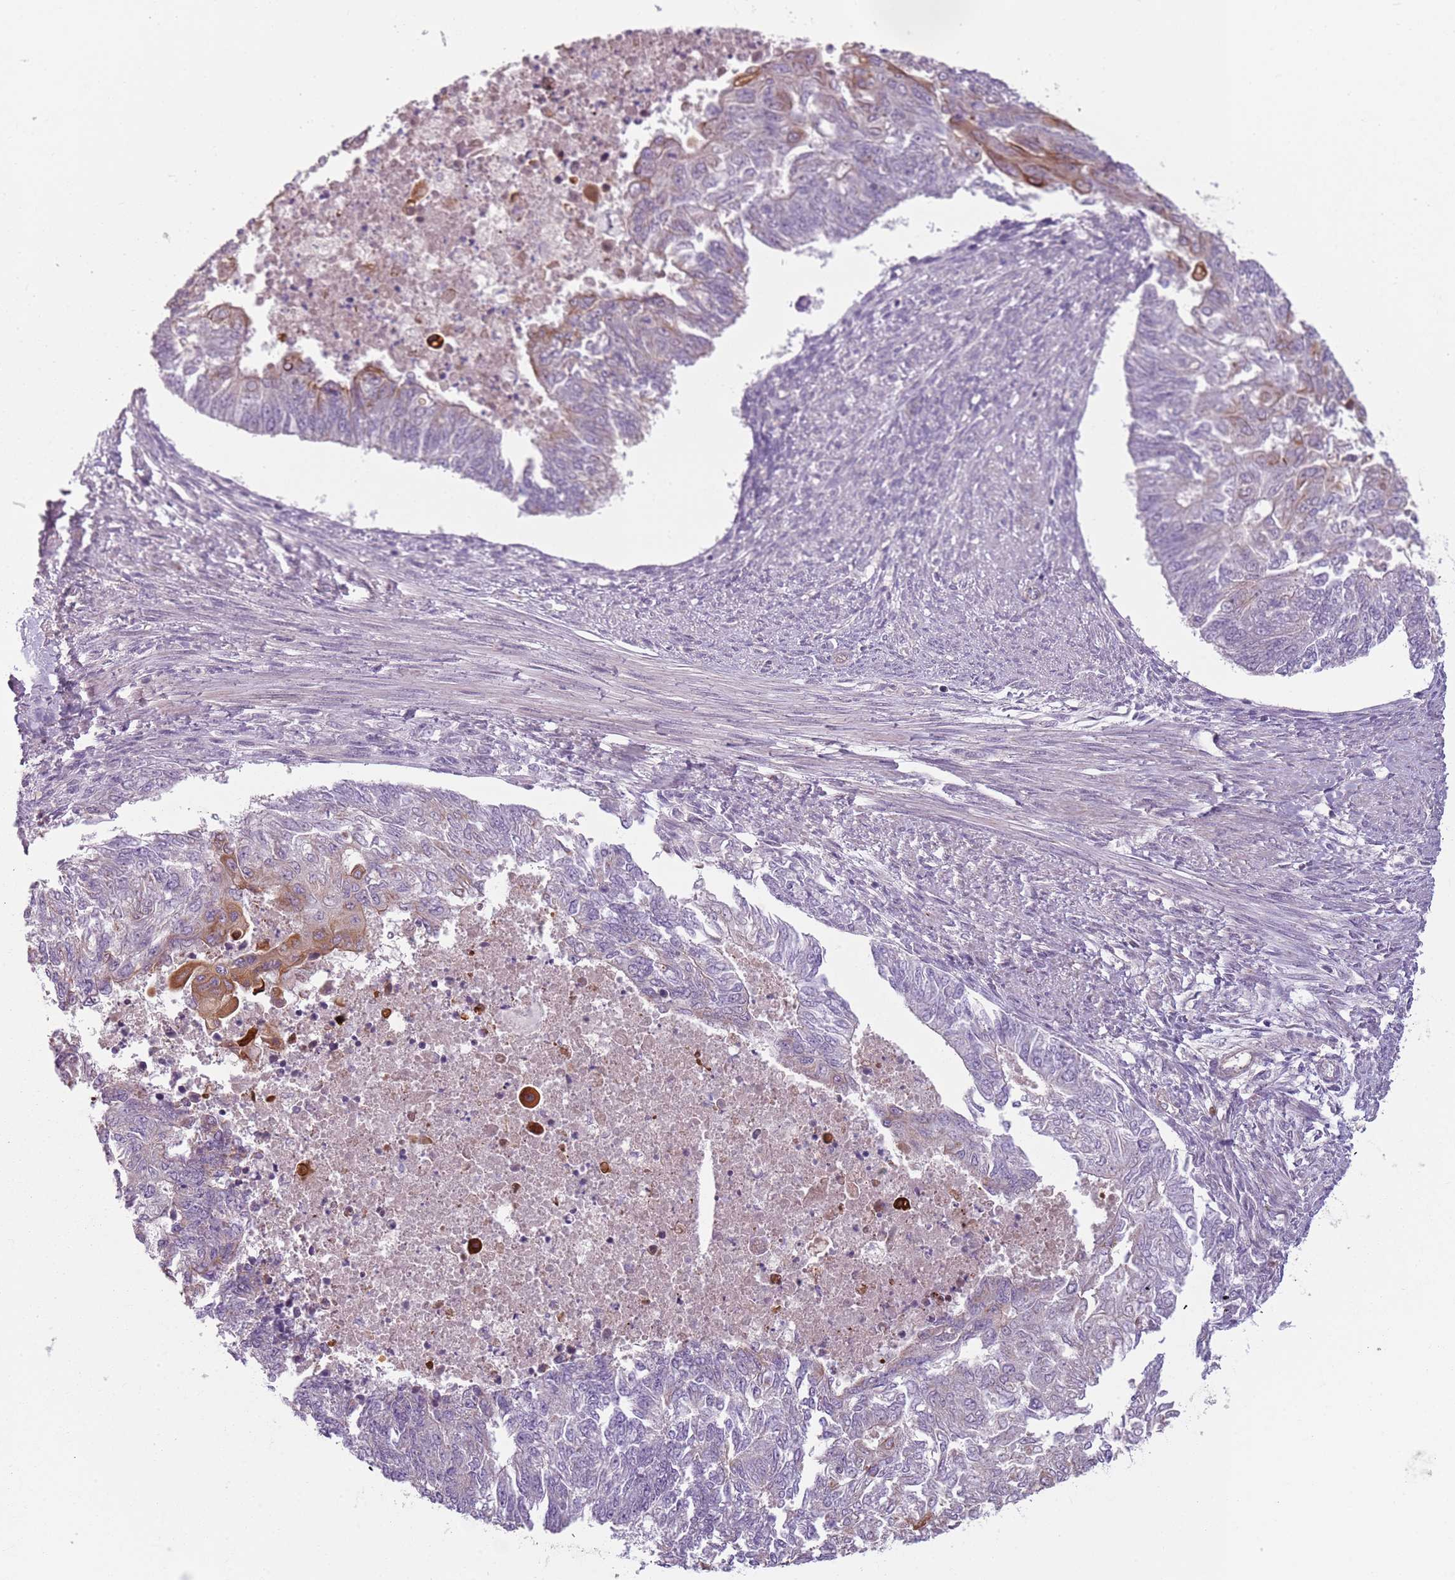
{"staining": {"intensity": "moderate", "quantity": "<25%", "location": "cytoplasmic/membranous"}, "tissue": "endometrial cancer", "cell_type": "Tumor cells", "image_type": "cancer", "snomed": [{"axis": "morphology", "description": "Adenocarcinoma, NOS"}, {"axis": "topography", "description": "Endometrium"}], "caption": "Protein staining of endometrial cancer tissue reveals moderate cytoplasmic/membranous expression in approximately <25% of tumor cells.", "gene": "TLCD2", "patient": {"sex": "female", "age": 32}}